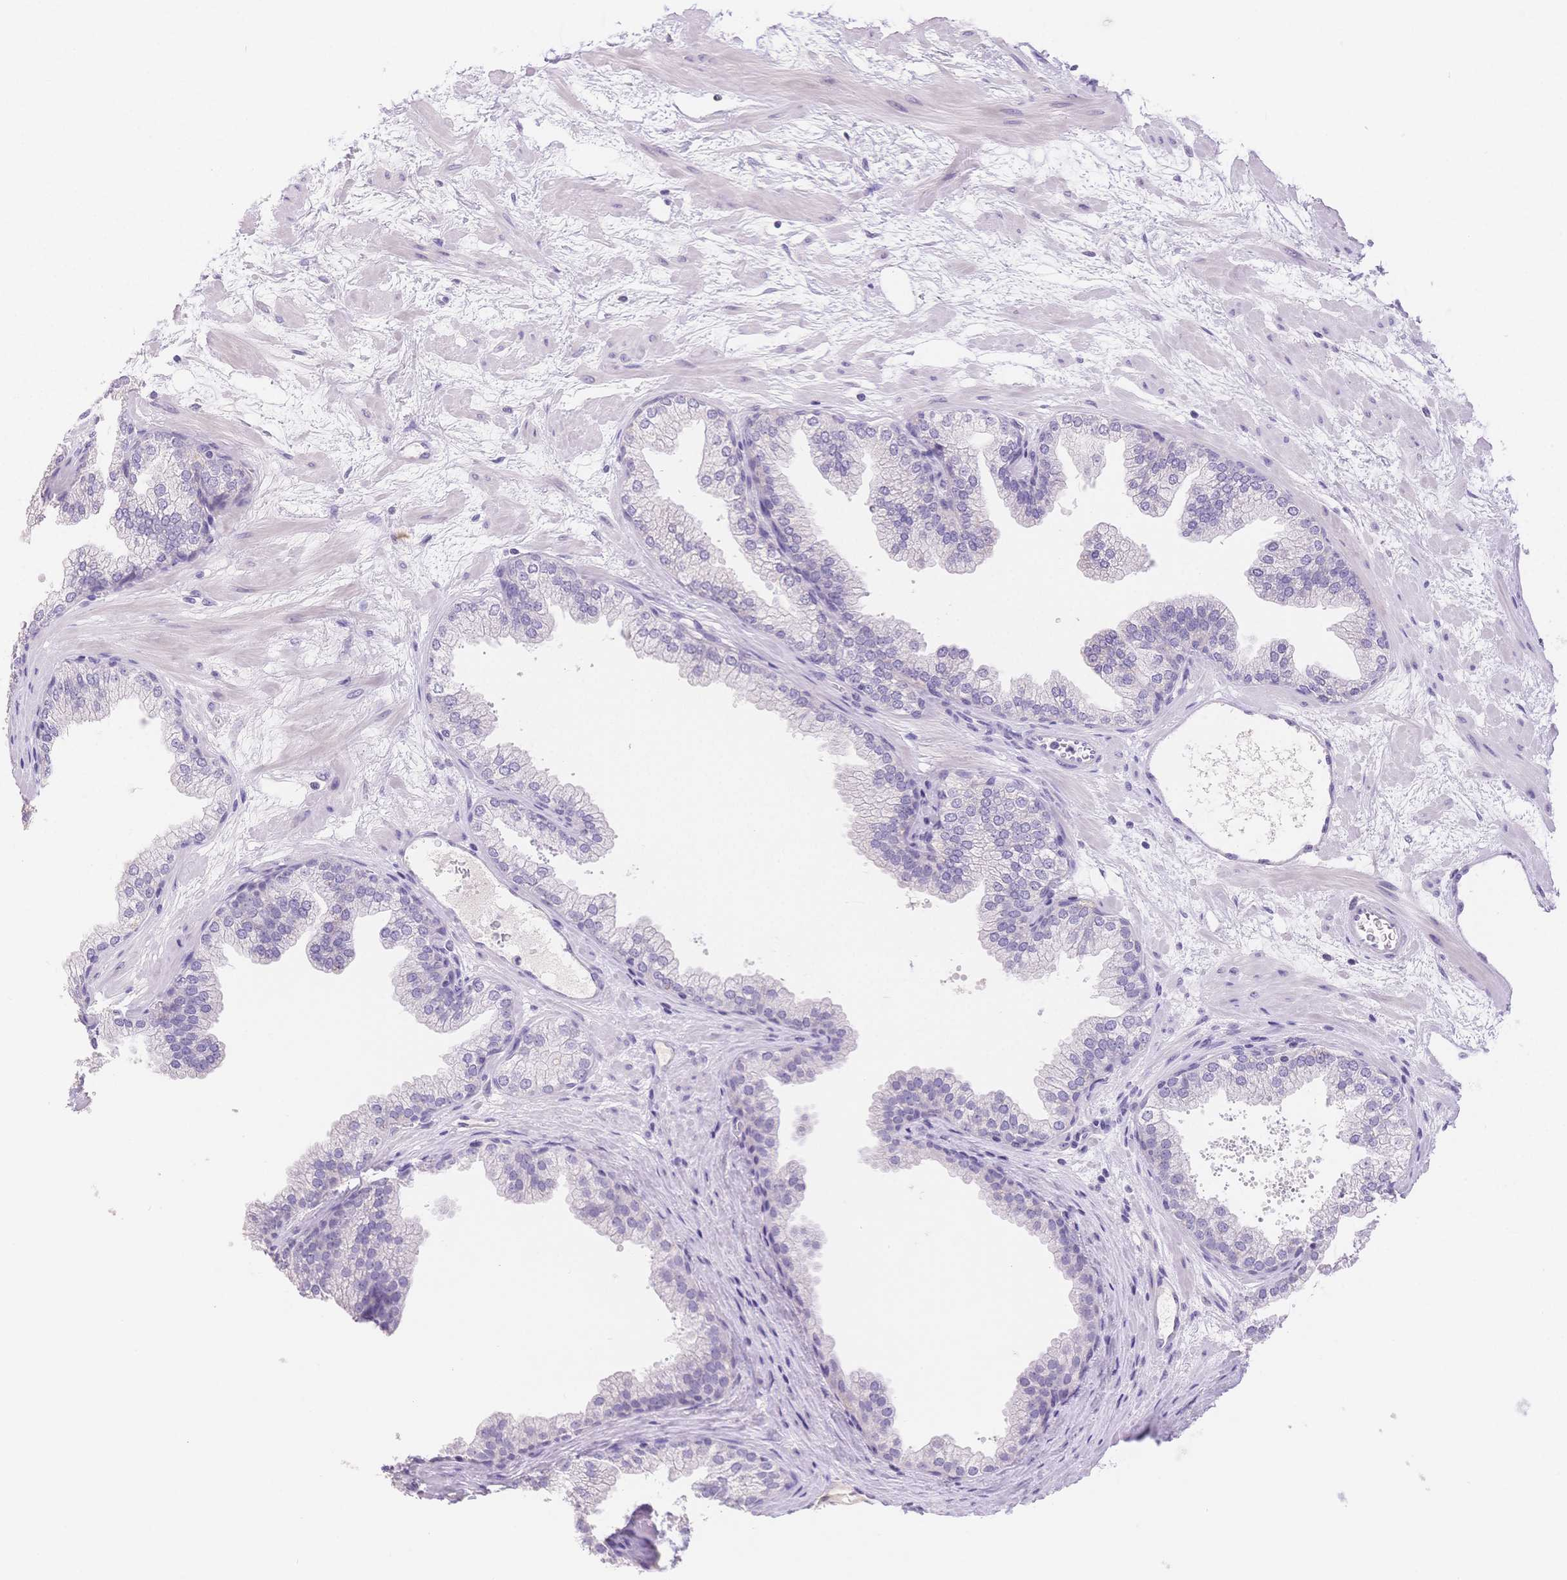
{"staining": {"intensity": "negative", "quantity": "none", "location": "none"}, "tissue": "prostate", "cell_type": "Glandular cells", "image_type": "normal", "snomed": [{"axis": "morphology", "description": "Normal tissue, NOS"}, {"axis": "topography", "description": "Prostate"}], "caption": "The micrograph reveals no significant staining in glandular cells of prostate. (Stains: DAB (3,3'-diaminobenzidine) IHC with hematoxylin counter stain, Microscopy: brightfield microscopy at high magnification).", "gene": "MYOM1", "patient": {"sex": "male", "age": 37}}